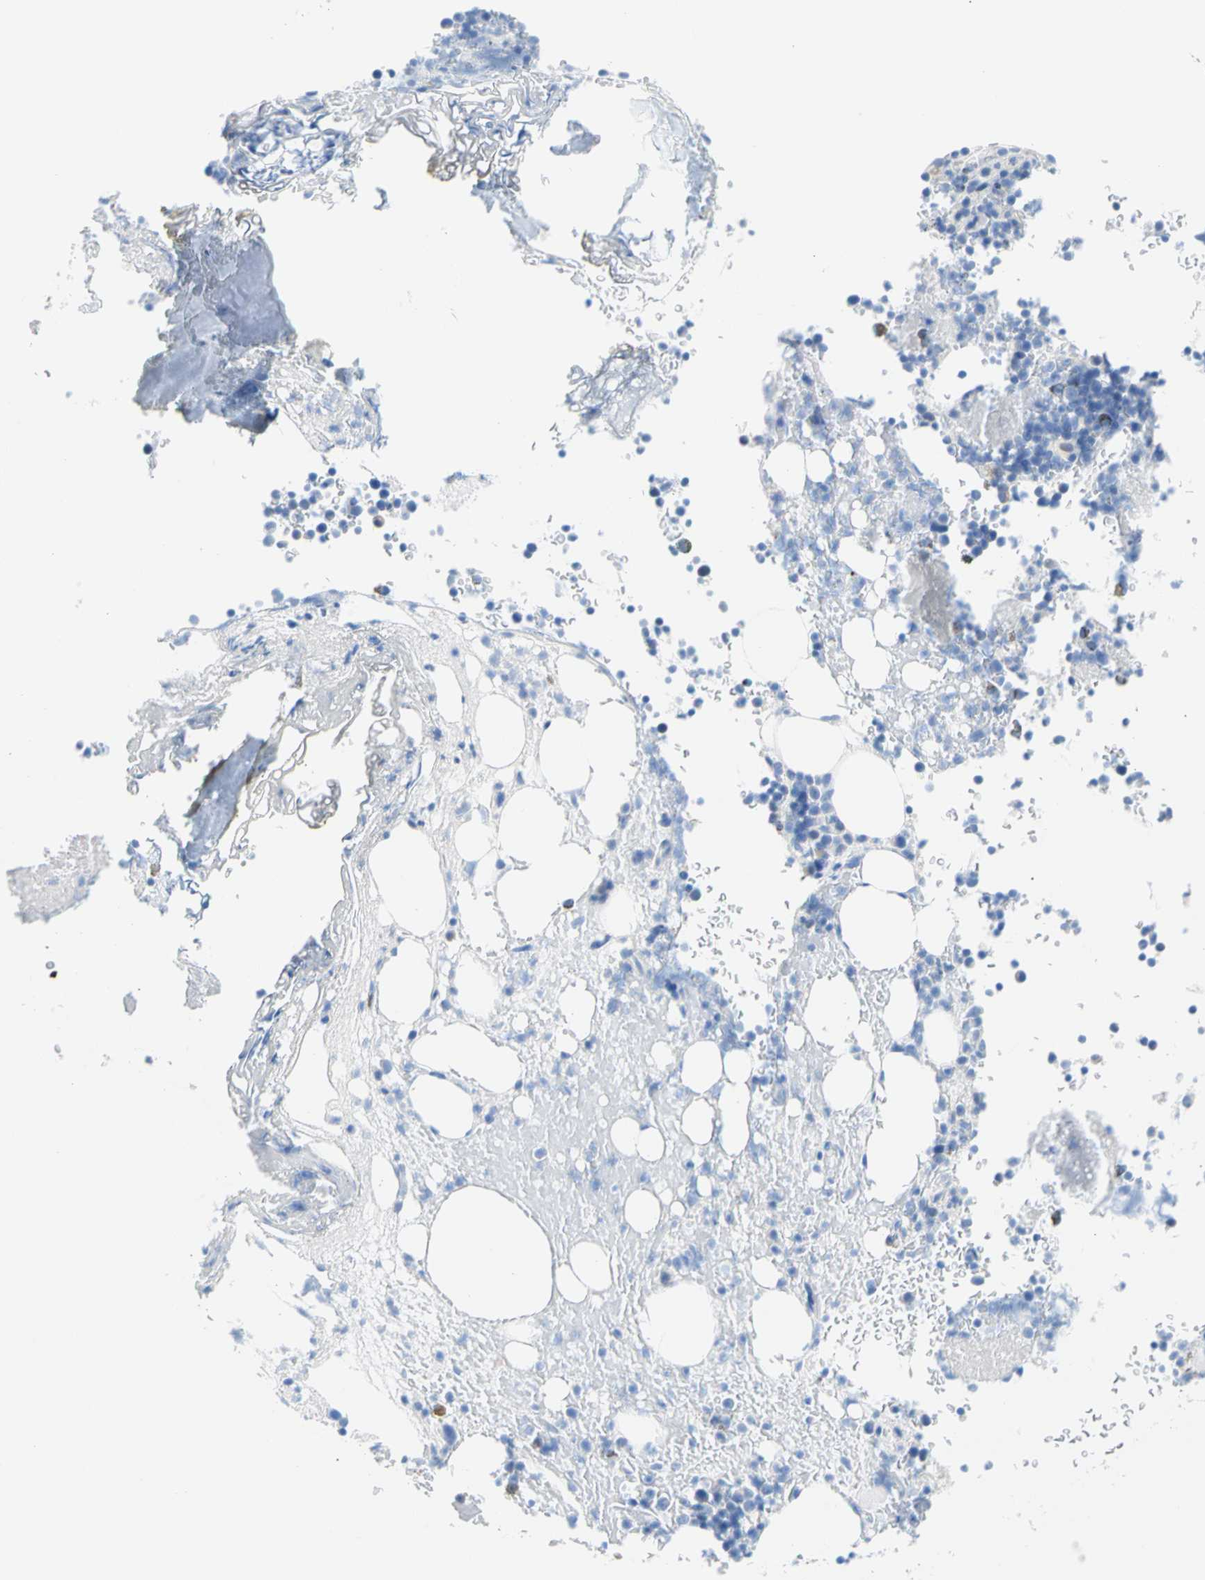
{"staining": {"intensity": "negative", "quantity": "none", "location": "none"}, "tissue": "bone marrow", "cell_type": "Hematopoietic cells", "image_type": "normal", "snomed": [{"axis": "morphology", "description": "Normal tissue, NOS"}, {"axis": "topography", "description": "Bone marrow"}], "caption": "This is a histopathology image of immunohistochemistry (IHC) staining of normal bone marrow, which shows no expression in hematopoietic cells. (DAB (3,3'-diaminobenzidine) IHC, high magnification).", "gene": "CEL", "patient": {"sex": "female", "age": 73}}